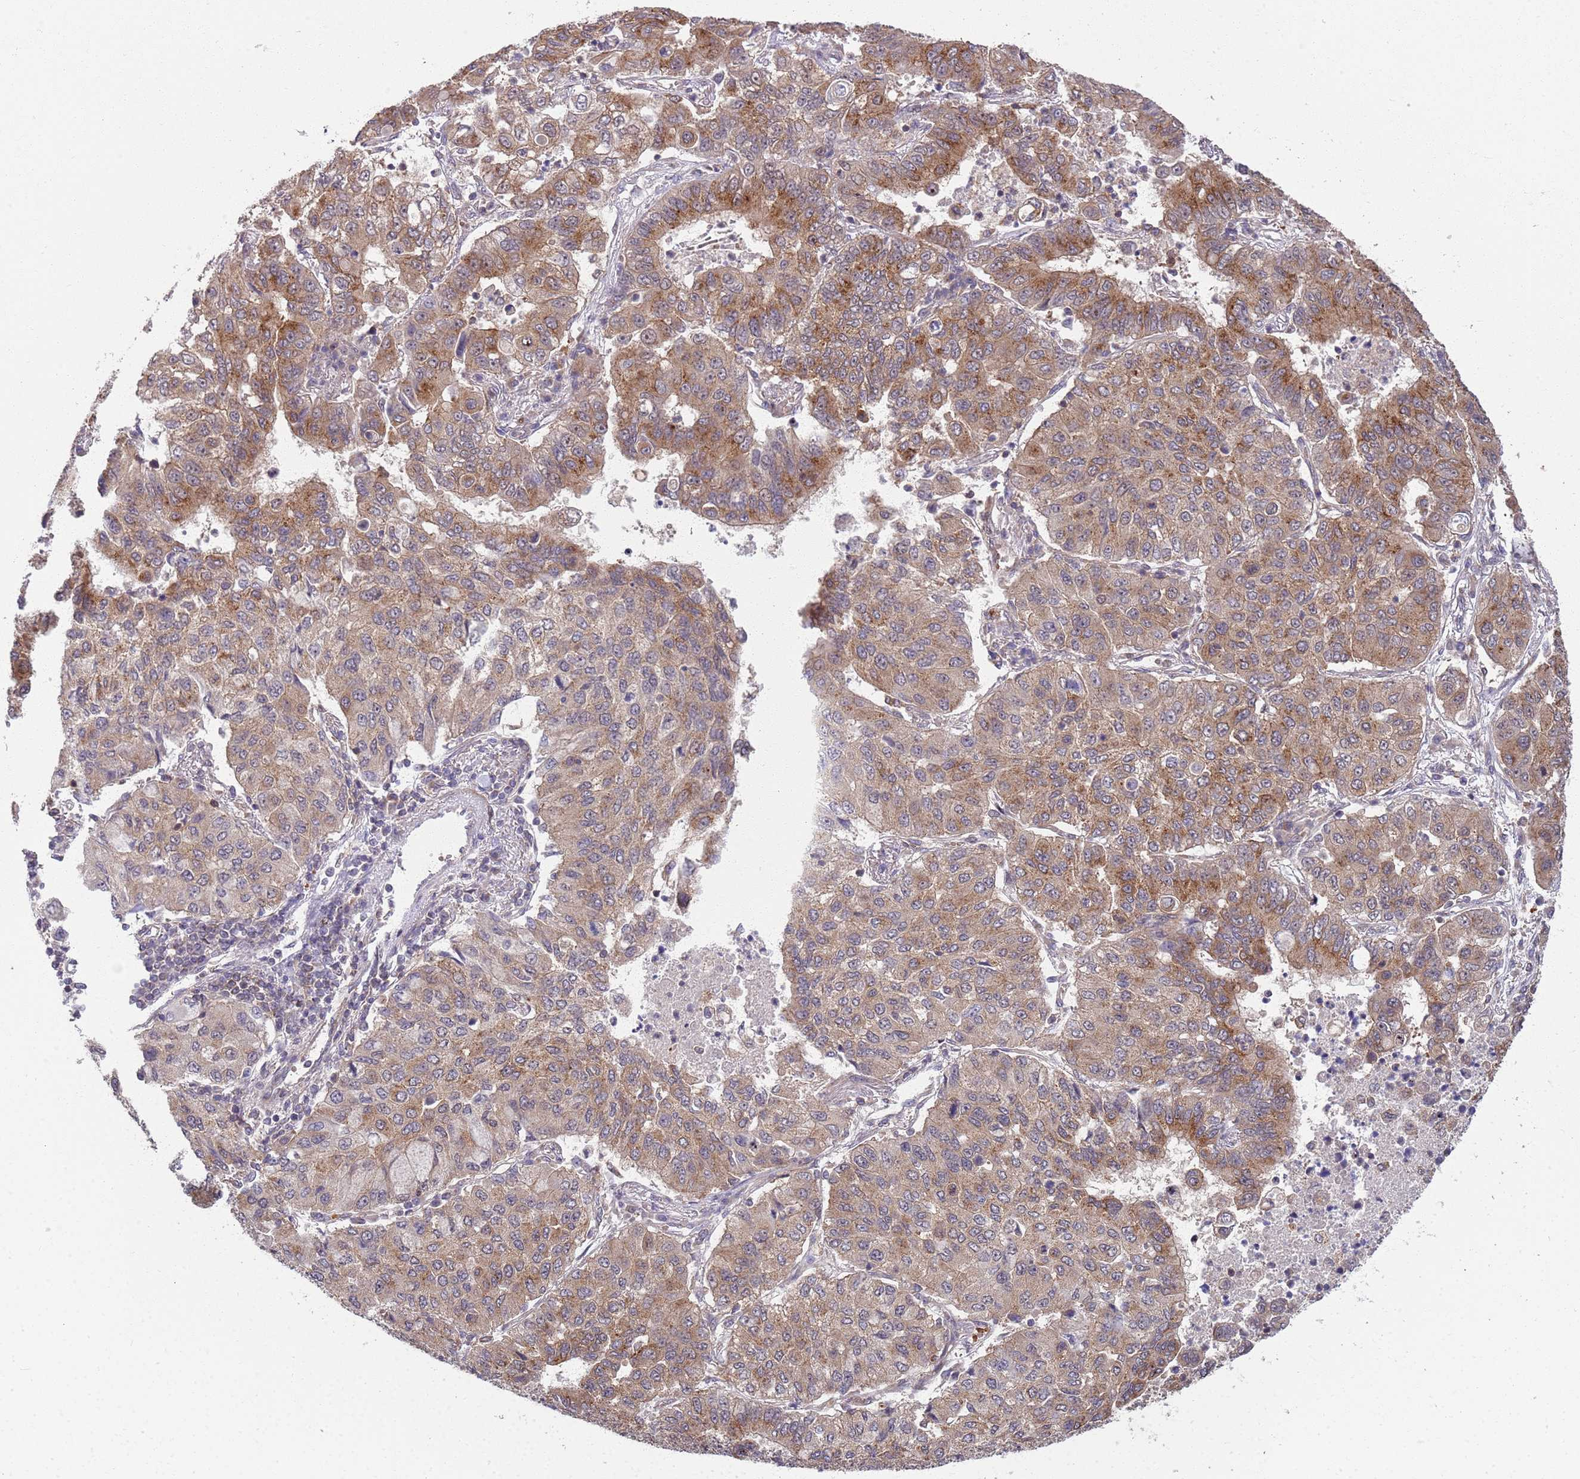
{"staining": {"intensity": "moderate", "quantity": "25%-75%", "location": "cytoplasmic/membranous"}, "tissue": "lung cancer", "cell_type": "Tumor cells", "image_type": "cancer", "snomed": [{"axis": "morphology", "description": "Squamous cell carcinoma, NOS"}, {"axis": "topography", "description": "Lung"}], "caption": "Tumor cells demonstrate medium levels of moderate cytoplasmic/membranous expression in approximately 25%-75% of cells in squamous cell carcinoma (lung).", "gene": "GGA1", "patient": {"sex": "male", "age": 74}}